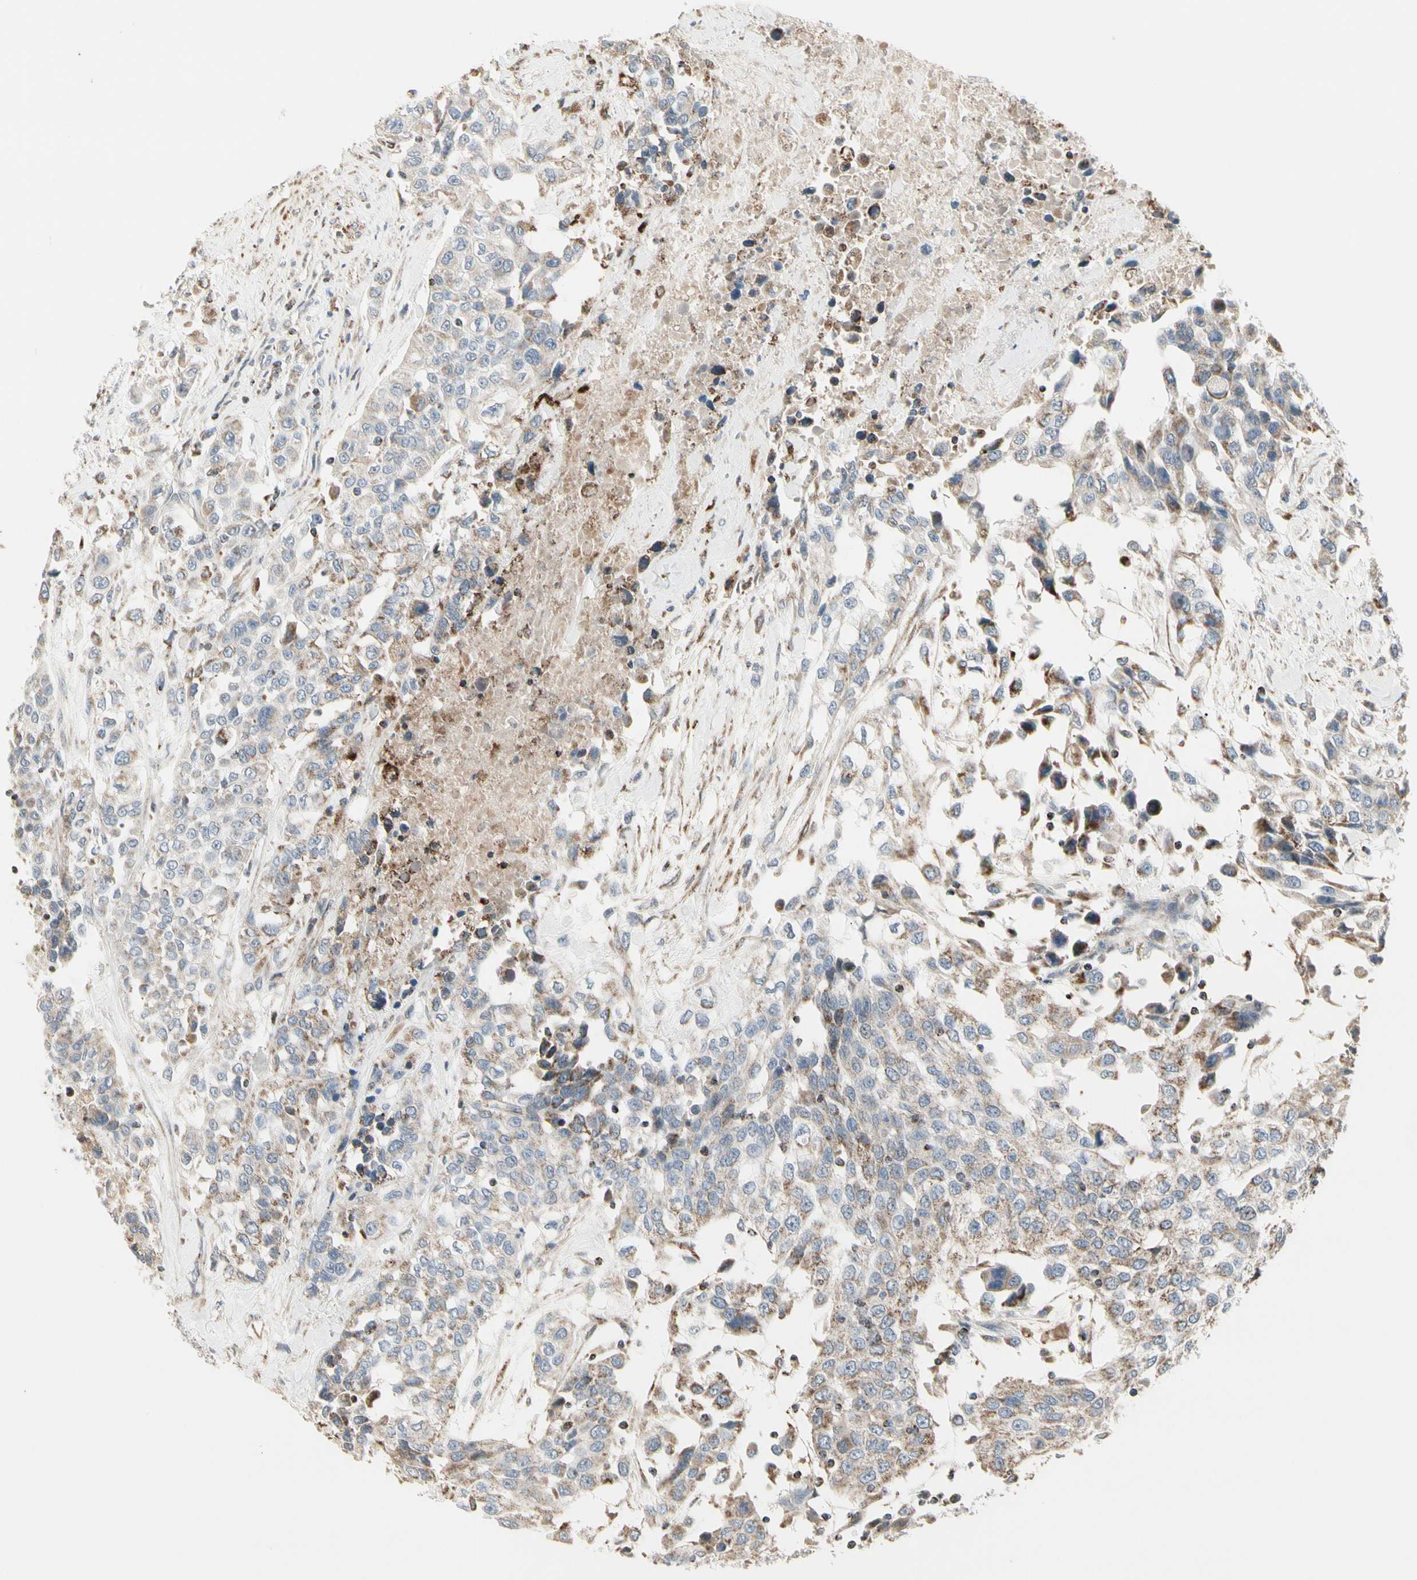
{"staining": {"intensity": "moderate", "quantity": "25%-75%", "location": "cytoplasmic/membranous"}, "tissue": "urothelial cancer", "cell_type": "Tumor cells", "image_type": "cancer", "snomed": [{"axis": "morphology", "description": "Urothelial carcinoma, High grade"}, {"axis": "topography", "description": "Urinary bladder"}], "caption": "Urothelial cancer was stained to show a protein in brown. There is medium levels of moderate cytoplasmic/membranous expression in approximately 25%-75% of tumor cells.", "gene": "TMEM176A", "patient": {"sex": "female", "age": 80}}